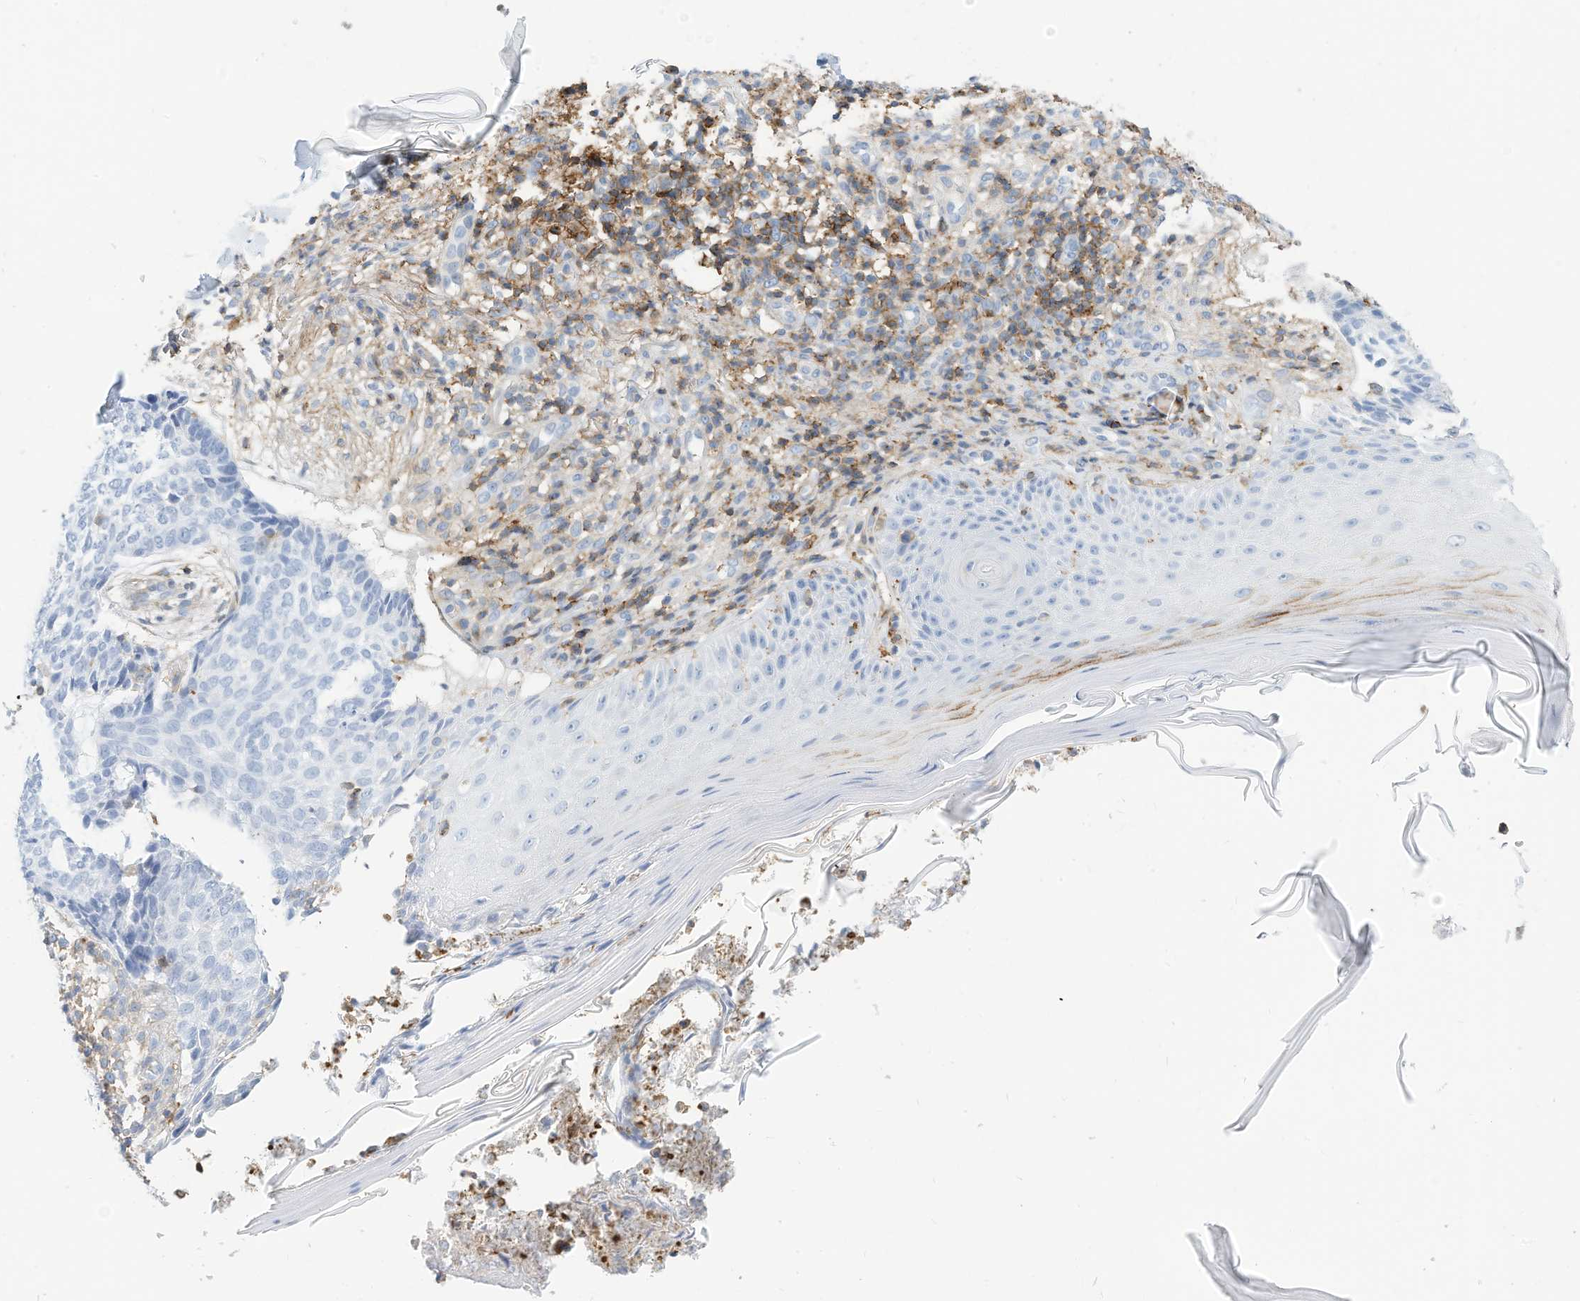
{"staining": {"intensity": "negative", "quantity": "none", "location": "none"}, "tissue": "skin cancer", "cell_type": "Tumor cells", "image_type": "cancer", "snomed": [{"axis": "morphology", "description": "Normal tissue, NOS"}, {"axis": "morphology", "description": "Basal cell carcinoma"}, {"axis": "topography", "description": "Skin"}], "caption": "Skin cancer (basal cell carcinoma) was stained to show a protein in brown. There is no significant staining in tumor cells. (DAB (3,3'-diaminobenzidine) IHC, high magnification).", "gene": "TXNDC9", "patient": {"sex": "male", "age": 50}}